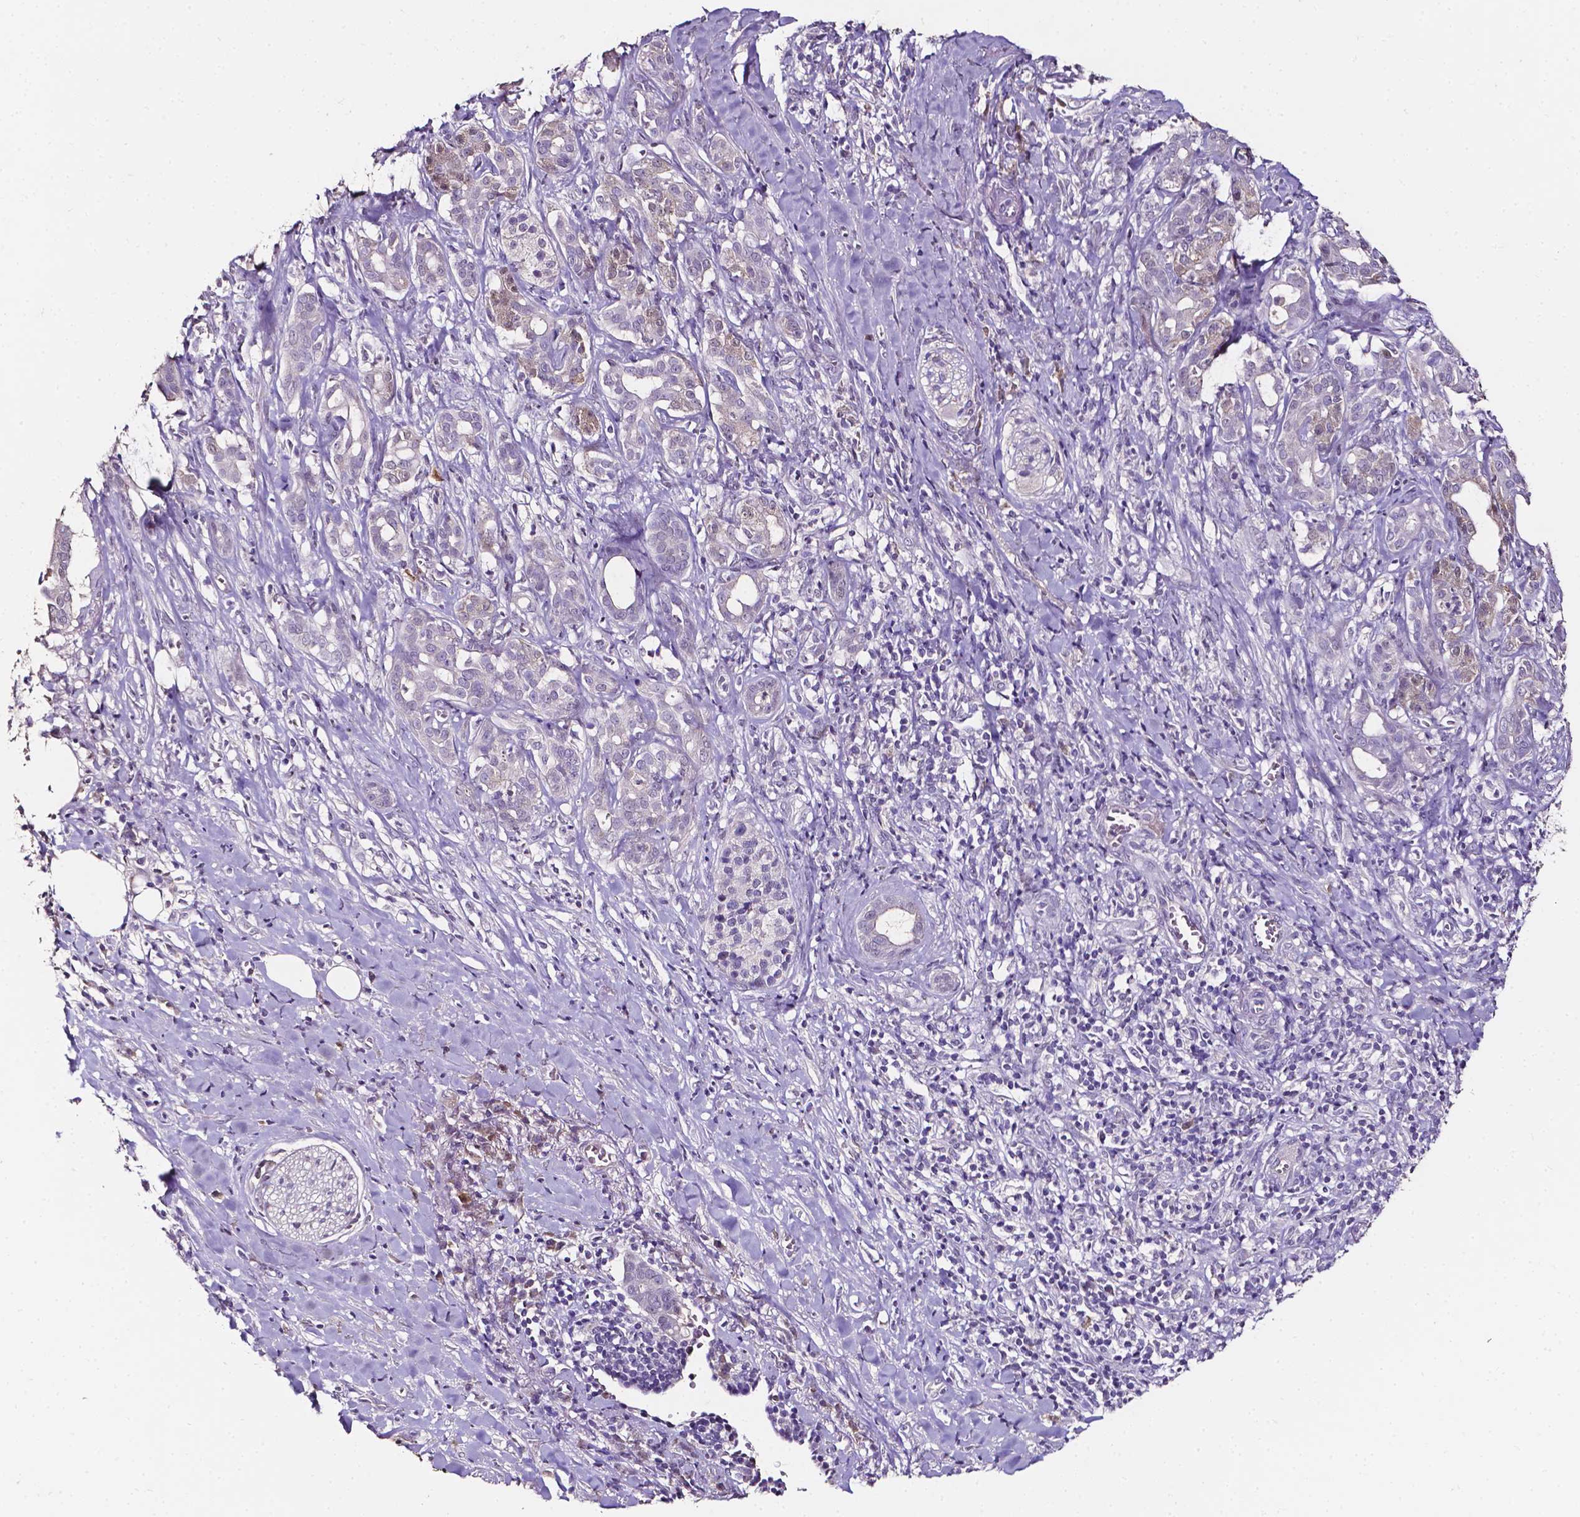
{"staining": {"intensity": "negative", "quantity": "none", "location": "none"}, "tissue": "pancreatic cancer", "cell_type": "Tumor cells", "image_type": "cancer", "snomed": [{"axis": "morphology", "description": "Adenocarcinoma, NOS"}, {"axis": "topography", "description": "Pancreas"}], "caption": "Tumor cells show no significant staining in pancreatic cancer (adenocarcinoma).", "gene": "PSAT1", "patient": {"sex": "male", "age": 61}}